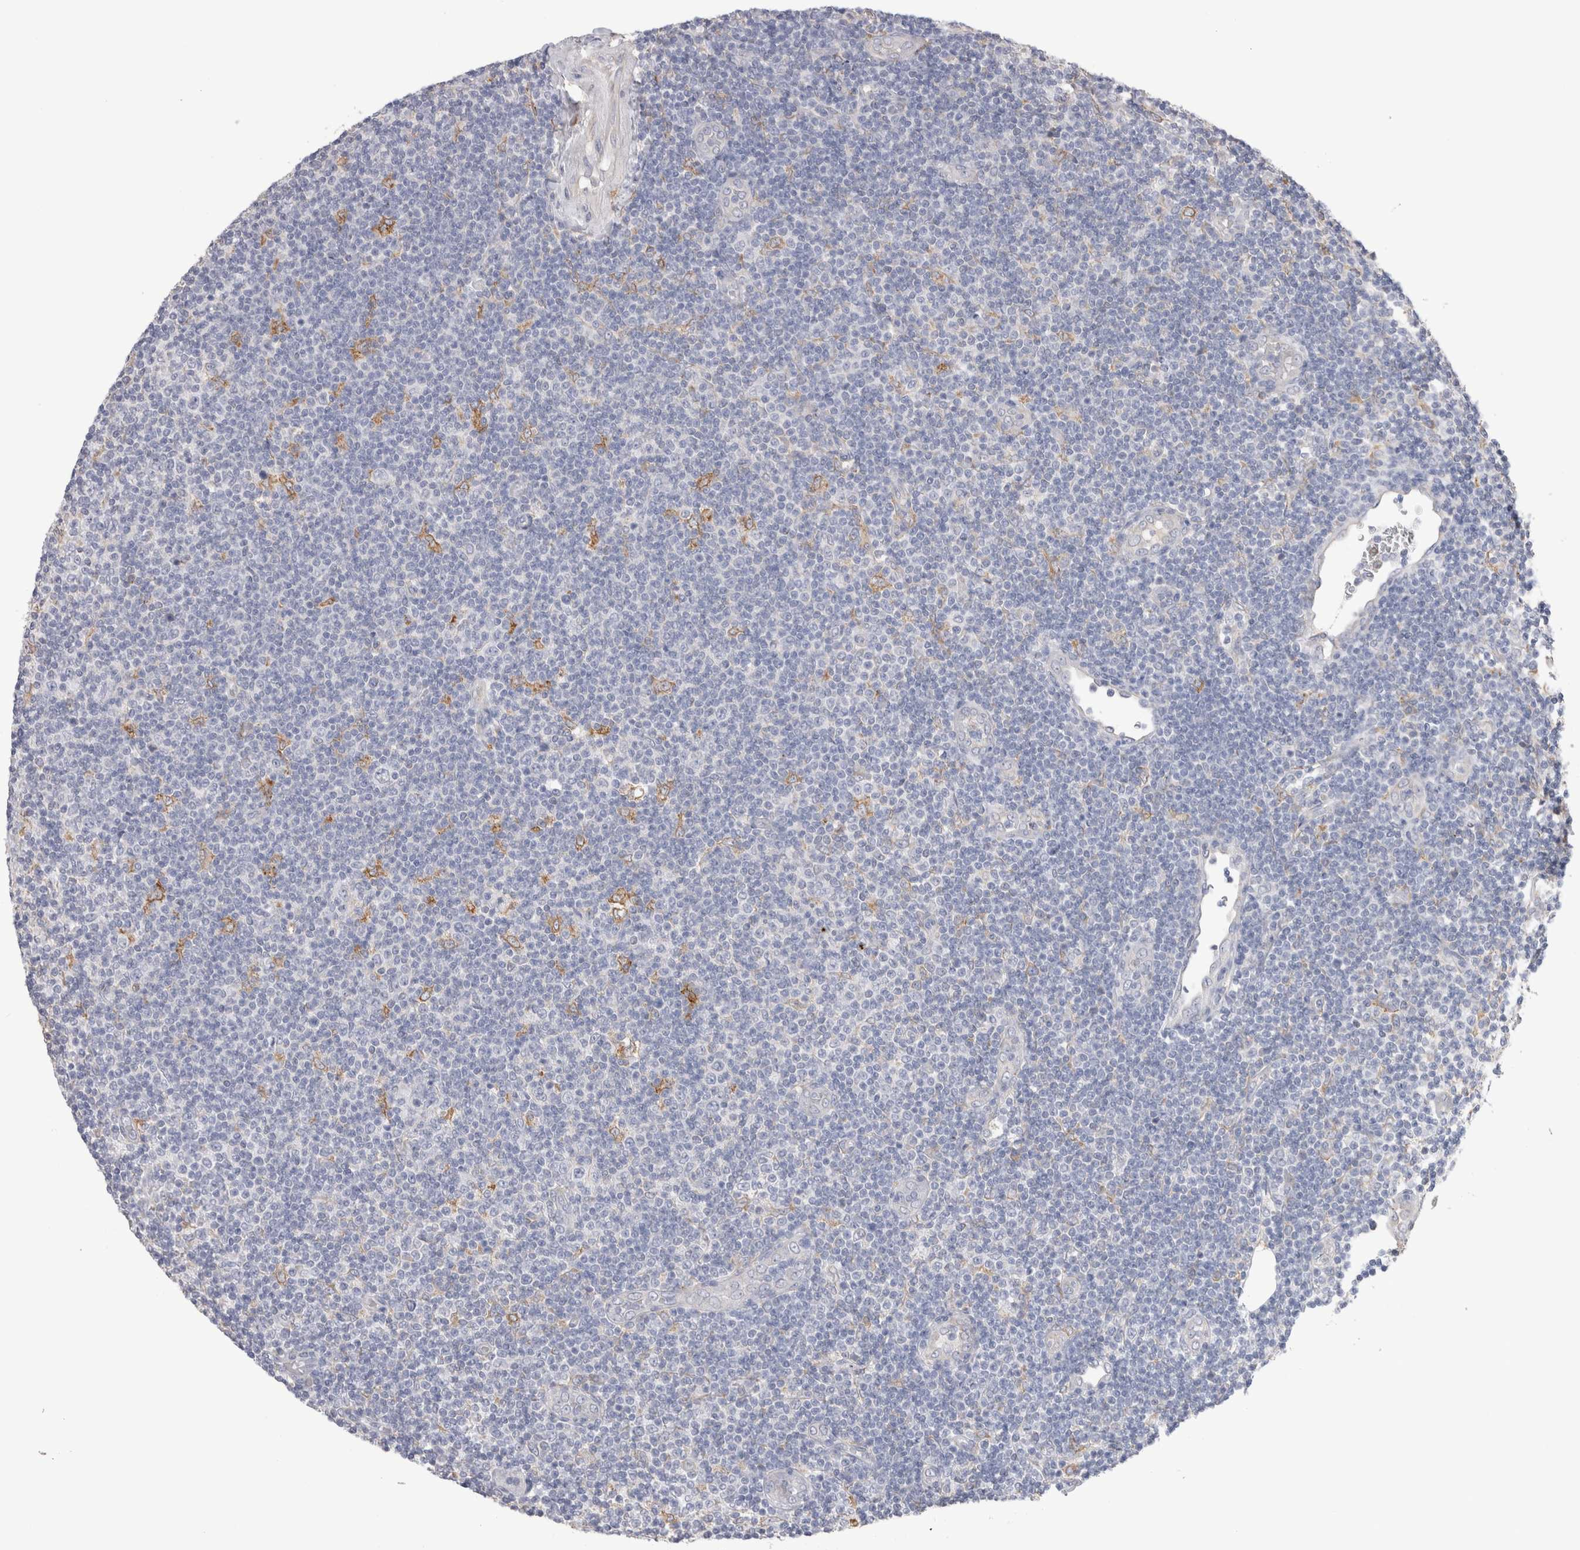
{"staining": {"intensity": "negative", "quantity": "none", "location": "none"}, "tissue": "lymphoma", "cell_type": "Tumor cells", "image_type": "cancer", "snomed": [{"axis": "morphology", "description": "Malignant lymphoma, non-Hodgkin's type, Low grade"}, {"axis": "topography", "description": "Lymph node"}], "caption": "Malignant lymphoma, non-Hodgkin's type (low-grade) stained for a protein using immunohistochemistry (IHC) displays no staining tumor cells.", "gene": "LRPAP1", "patient": {"sex": "male", "age": 83}}